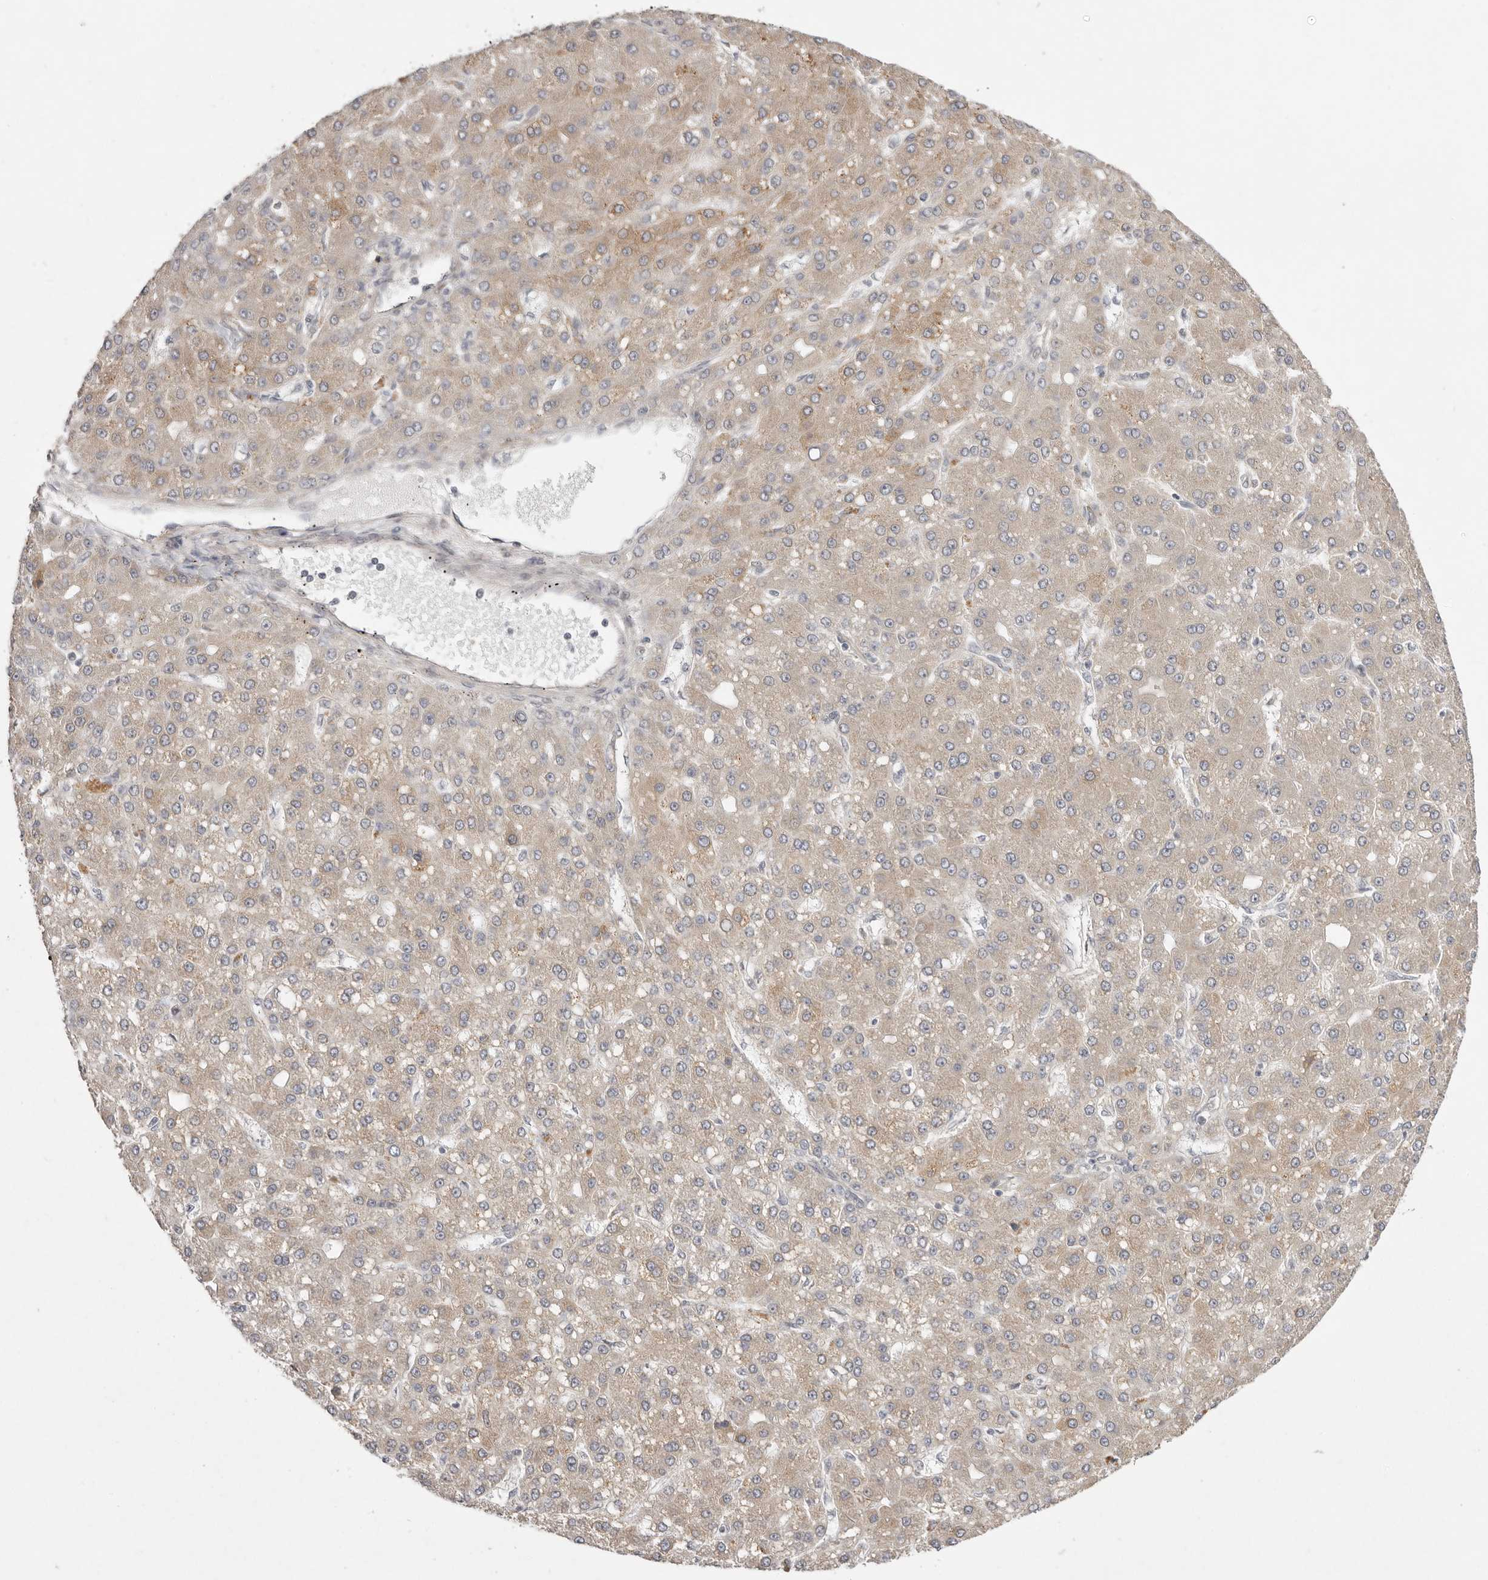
{"staining": {"intensity": "weak", "quantity": ">75%", "location": "cytoplasmic/membranous"}, "tissue": "liver cancer", "cell_type": "Tumor cells", "image_type": "cancer", "snomed": [{"axis": "morphology", "description": "Carcinoma, Hepatocellular, NOS"}, {"axis": "topography", "description": "Liver"}], "caption": "Immunohistochemical staining of human hepatocellular carcinoma (liver) demonstrates weak cytoplasmic/membranous protein positivity in approximately >75% of tumor cells.", "gene": "NSUN4", "patient": {"sex": "male", "age": 67}}